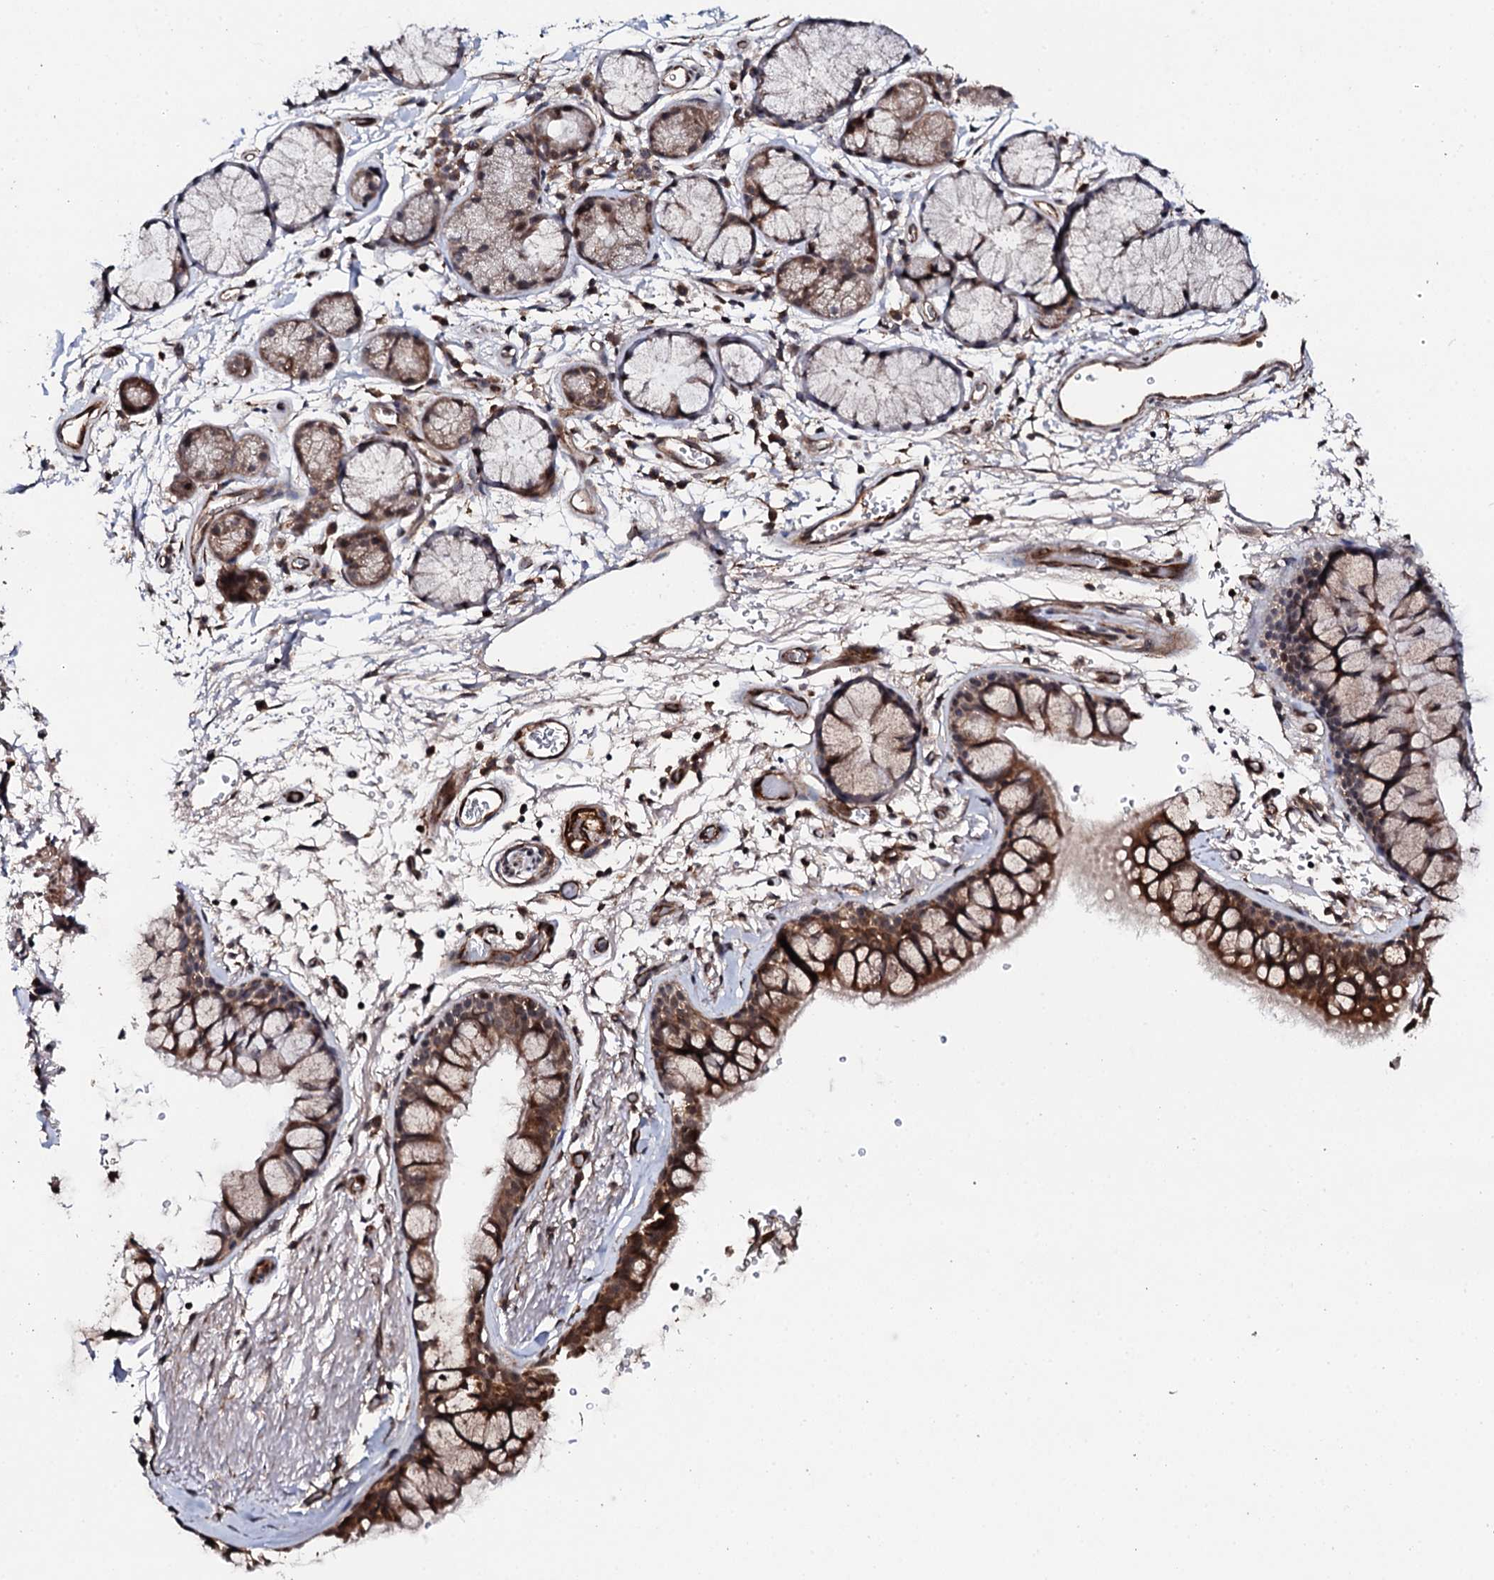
{"staining": {"intensity": "moderate", "quantity": ">75%", "location": "cytoplasmic/membranous"}, "tissue": "bronchus", "cell_type": "Respiratory epithelial cells", "image_type": "normal", "snomed": [{"axis": "morphology", "description": "Normal tissue, NOS"}, {"axis": "topography", "description": "Bronchus"}], "caption": "The image exhibits a brown stain indicating the presence of a protein in the cytoplasmic/membranous of respiratory epithelial cells in bronchus. (Stains: DAB (3,3'-diaminobenzidine) in brown, nuclei in blue, Microscopy: brightfield microscopy at high magnification).", "gene": "FAM111A", "patient": {"sex": "male", "age": 65}}